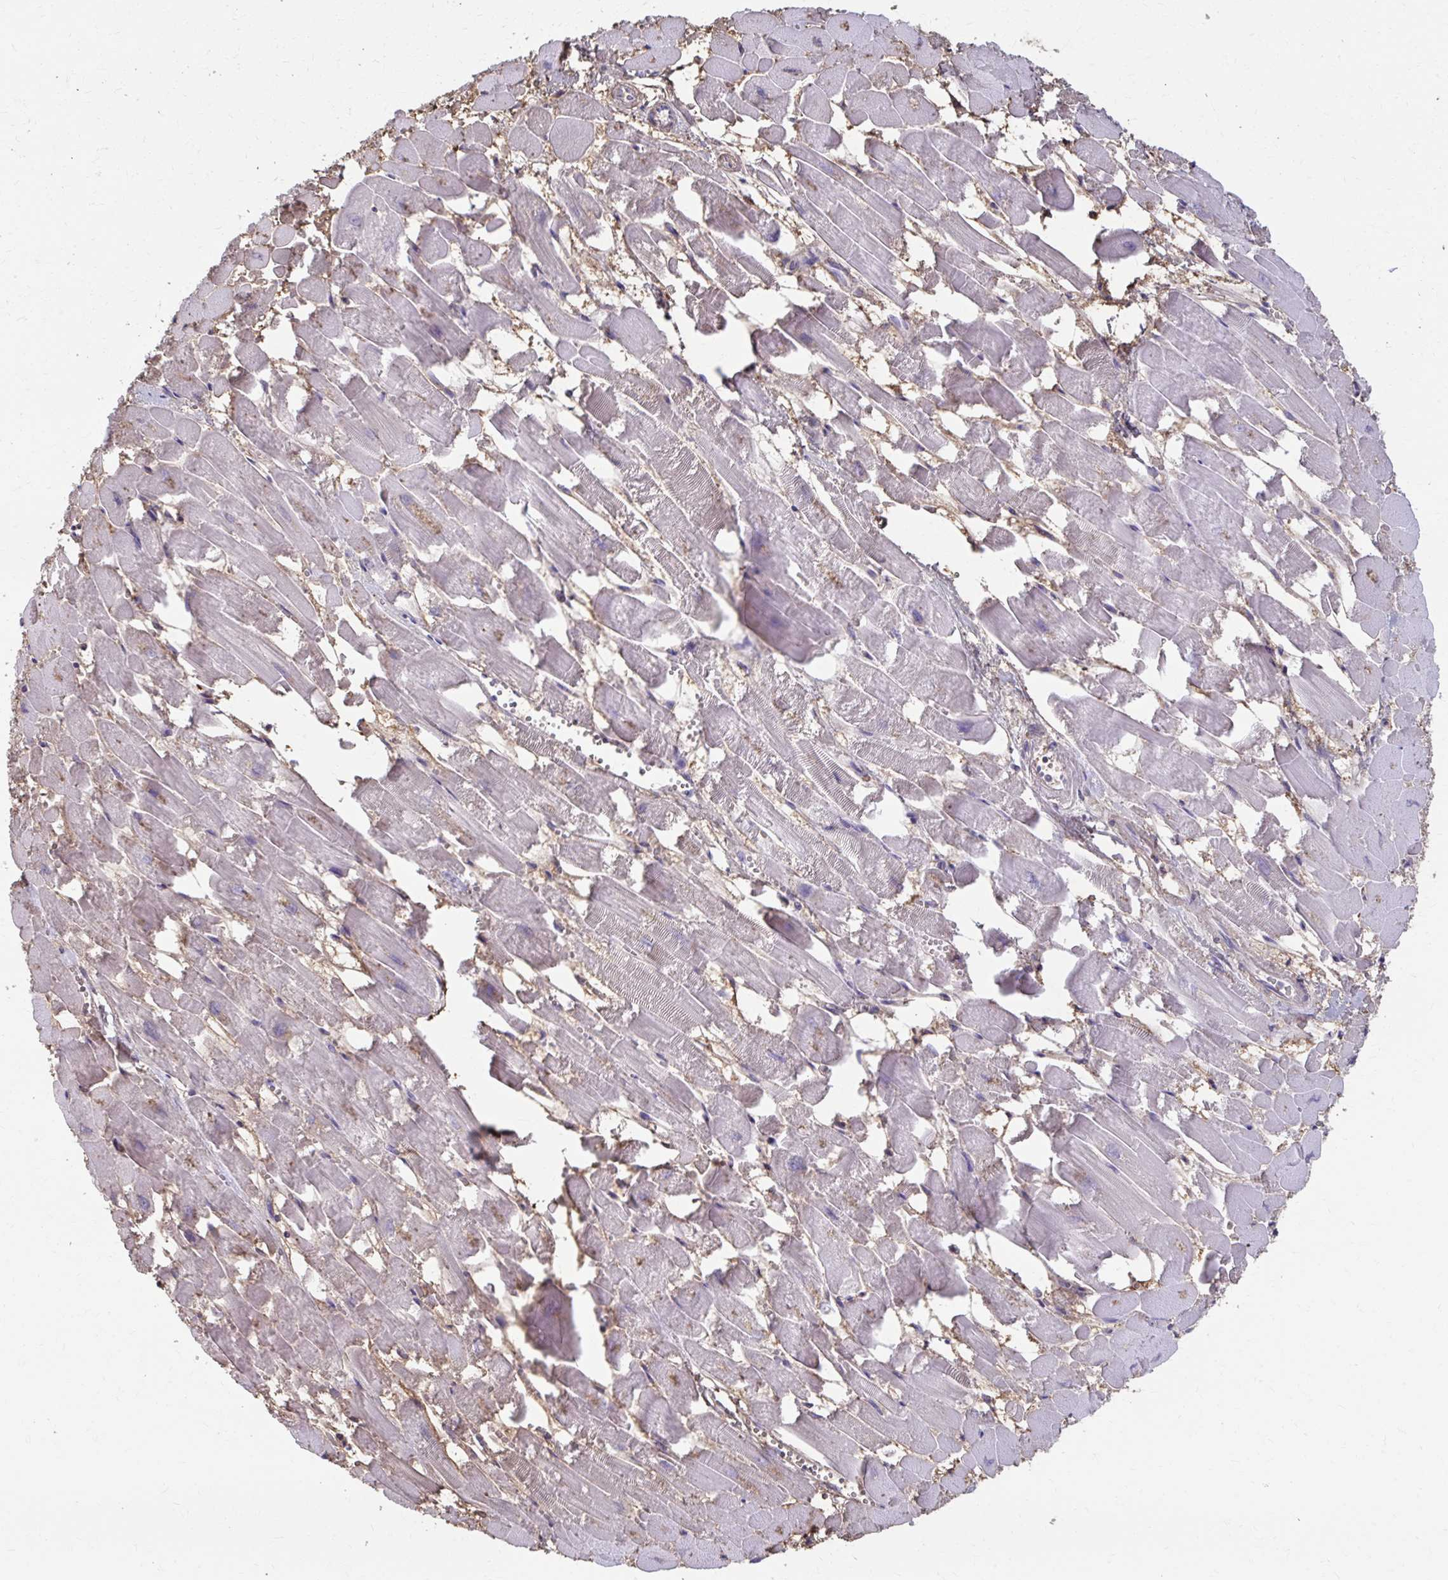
{"staining": {"intensity": "weak", "quantity": "25%-75%", "location": "cytoplasmic/membranous"}, "tissue": "heart muscle", "cell_type": "Cardiomyocytes", "image_type": "normal", "snomed": [{"axis": "morphology", "description": "Normal tissue, NOS"}, {"axis": "topography", "description": "Heart"}], "caption": "The immunohistochemical stain shows weak cytoplasmic/membranous staining in cardiomyocytes of unremarkable heart muscle. (brown staining indicates protein expression, while blue staining denotes nuclei).", "gene": "ING4", "patient": {"sex": "female", "age": 52}}